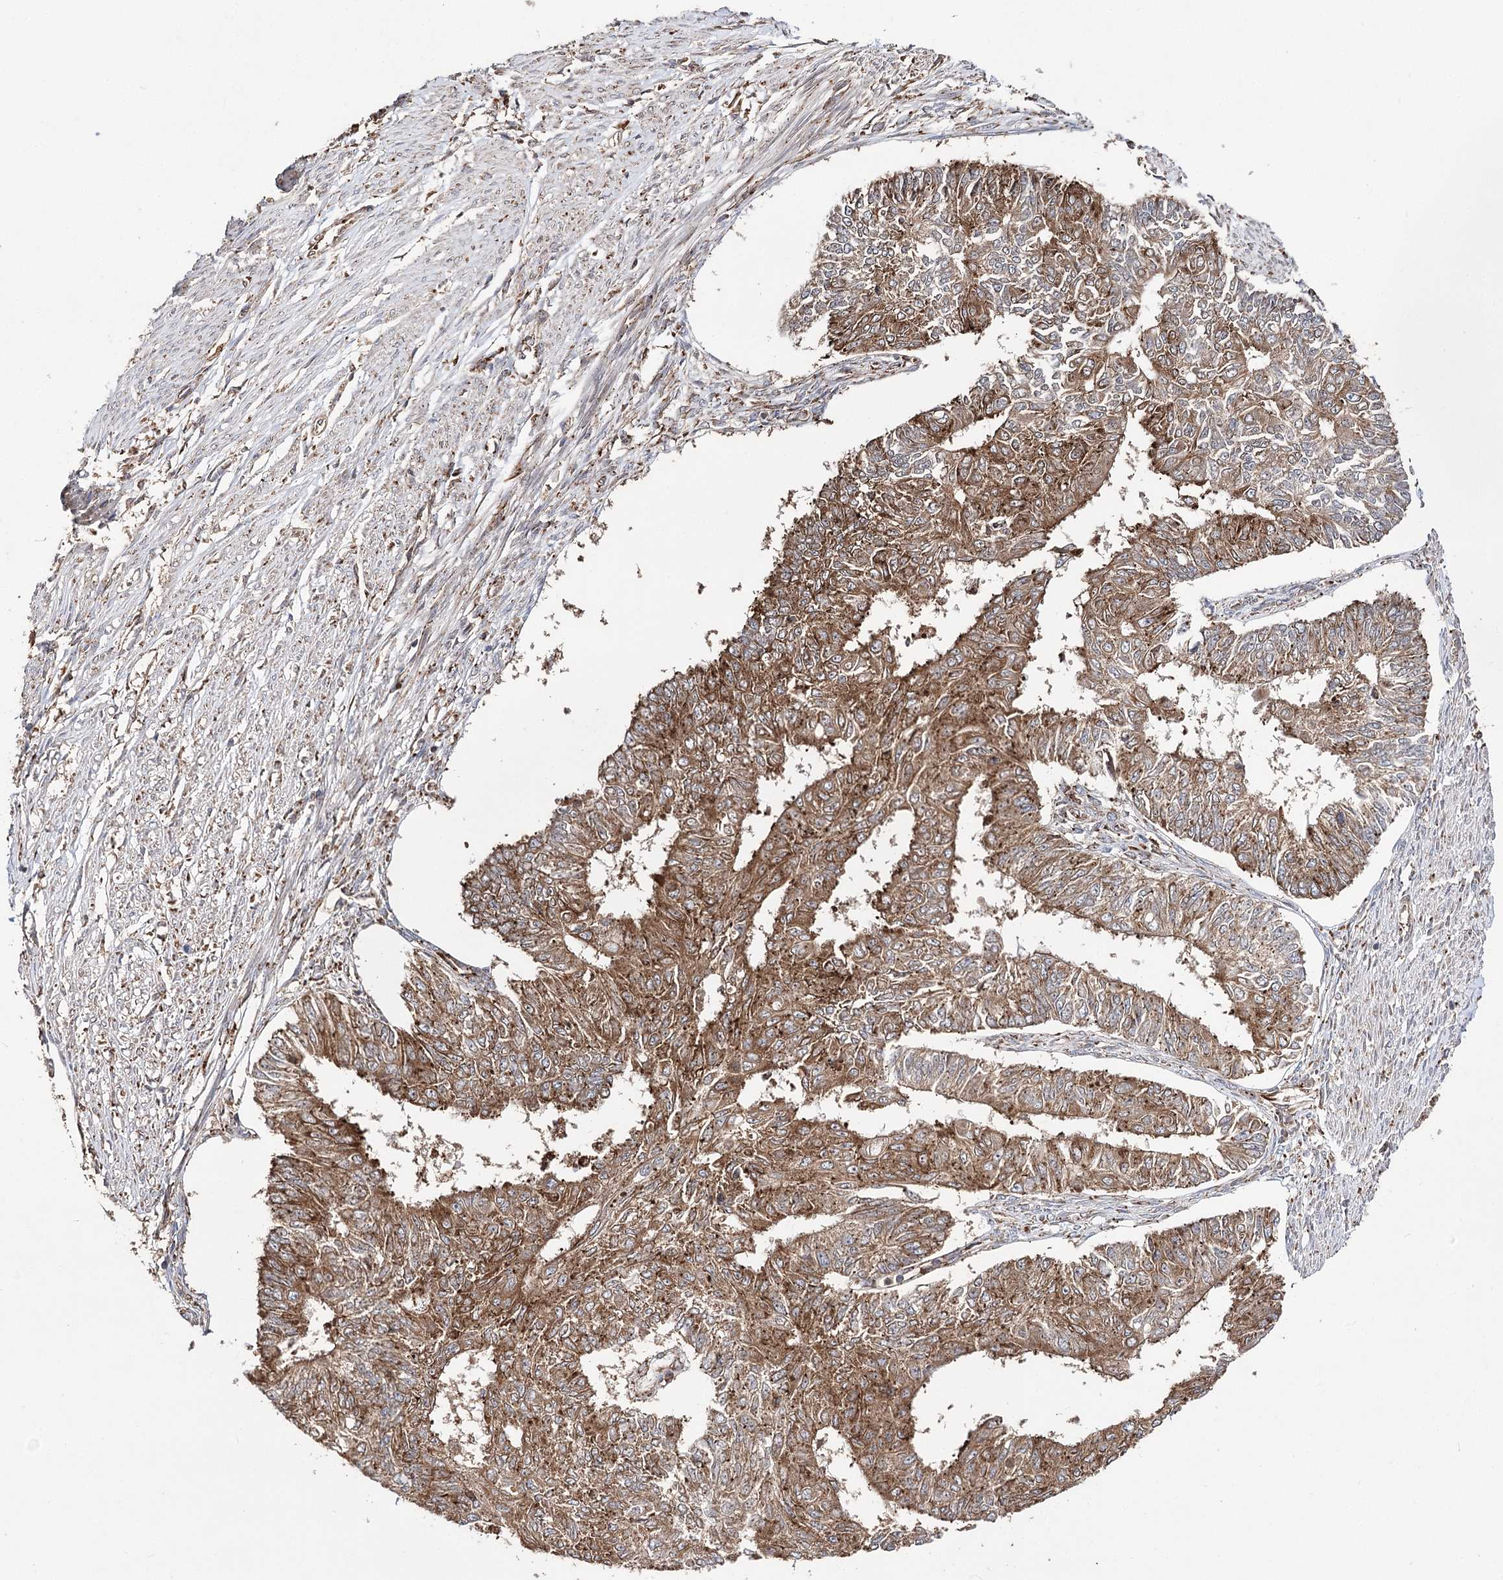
{"staining": {"intensity": "moderate", "quantity": ">75%", "location": "cytoplasmic/membranous"}, "tissue": "endometrial cancer", "cell_type": "Tumor cells", "image_type": "cancer", "snomed": [{"axis": "morphology", "description": "Adenocarcinoma, NOS"}, {"axis": "topography", "description": "Endometrium"}], "caption": "Human endometrial cancer (adenocarcinoma) stained with a protein marker reveals moderate staining in tumor cells.", "gene": "DNAJB14", "patient": {"sex": "female", "age": 32}}